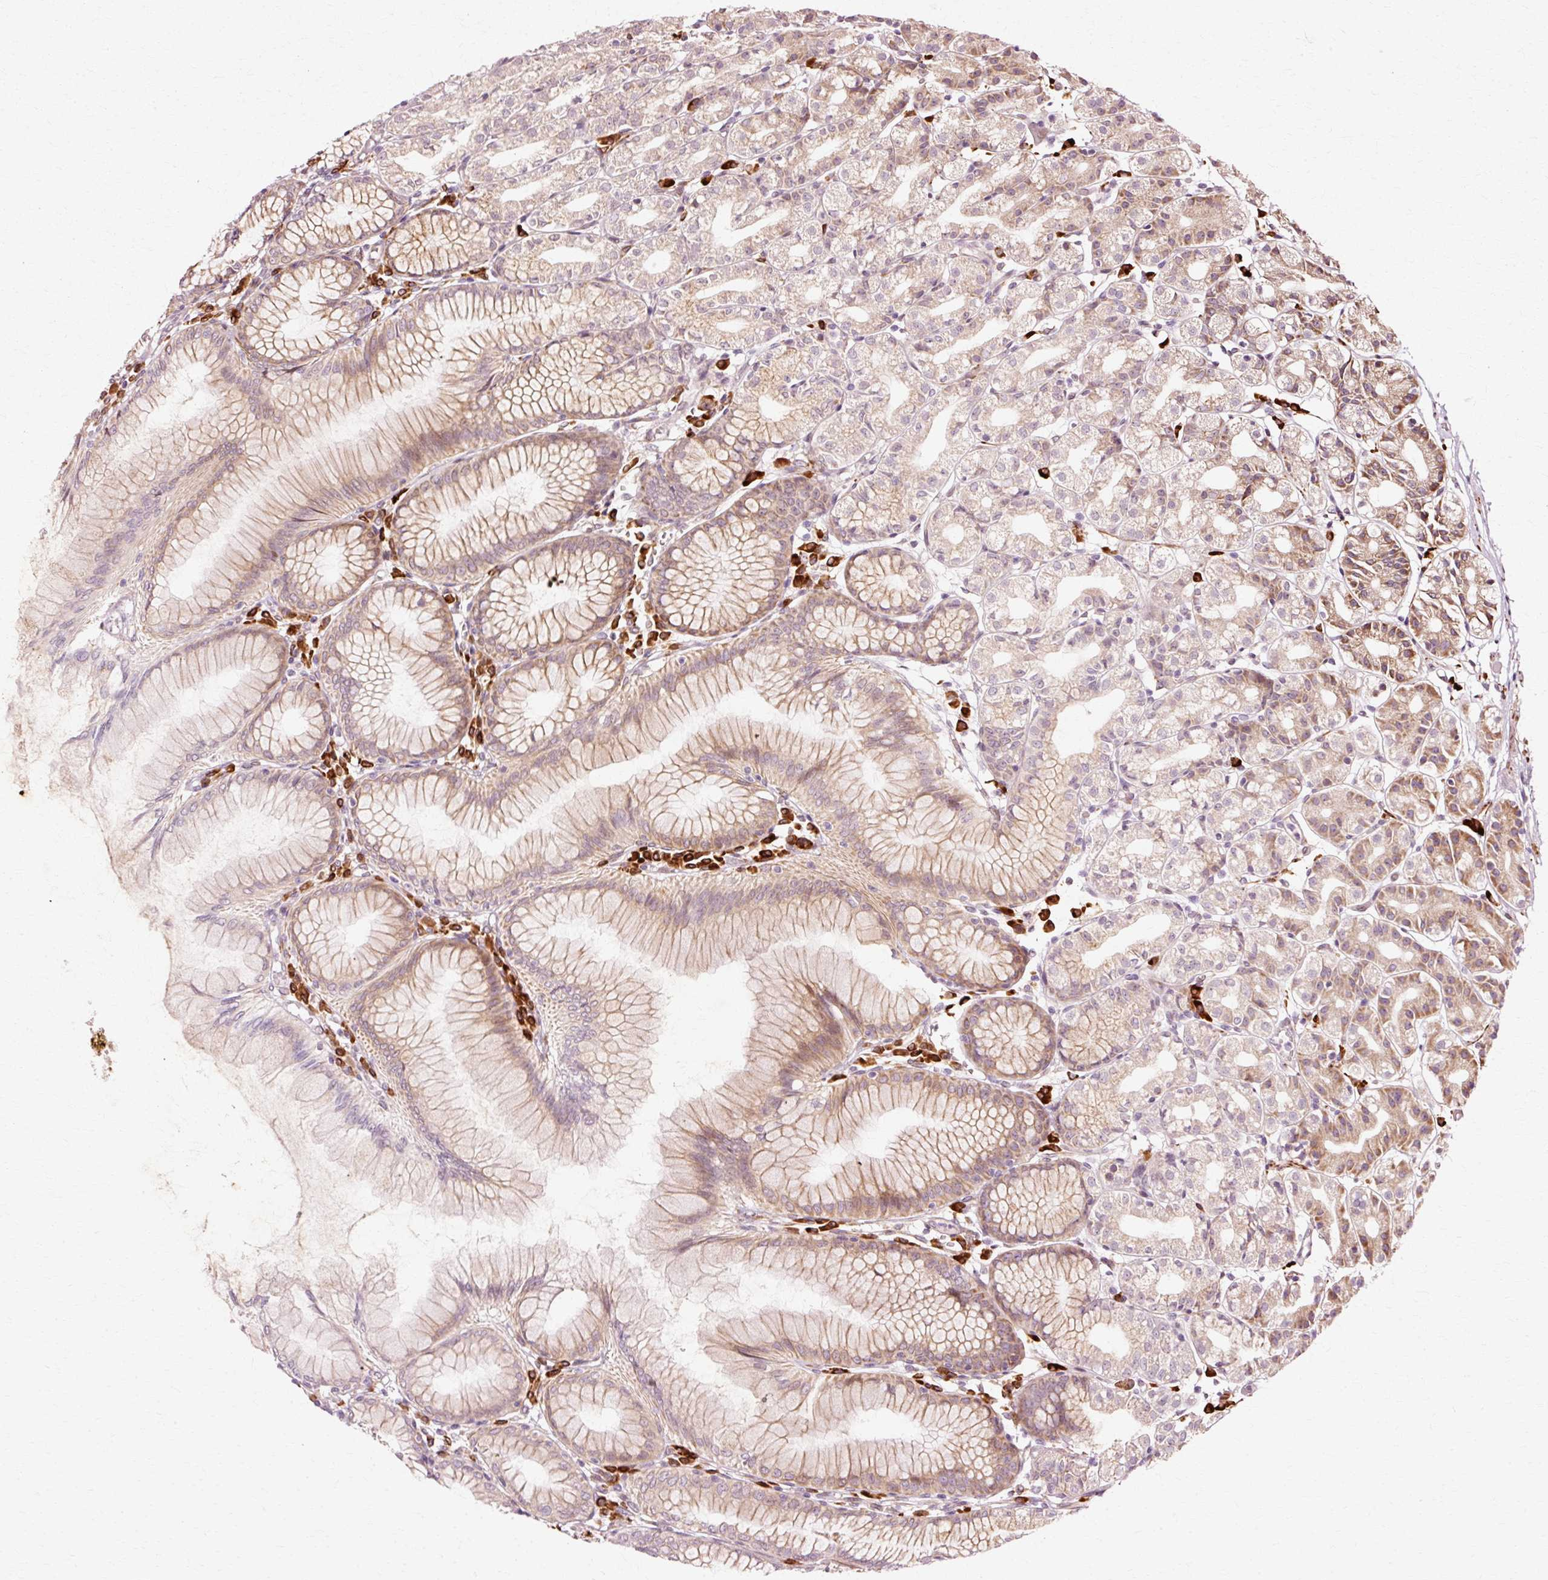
{"staining": {"intensity": "moderate", "quantity": "25%-75%", "location": "cytoplasmic/membranous"}, "tissue": "stomach", "cell_type": "Glandular cells", "image_type": "normal", "snomed": [{"axis": "morphology", "description": "Normal tissue, NOS"}, {"axis": "topography", "description": "Stomach"}], "caption": "Immunohistochemical staining of unremarkable human stomach exhibits moderate cytoplasmic/membranous protein expression in about 25%-75% of glandular cells.", "gene": "RANBP2", "patient": {"sex": "female", "age": 57}}